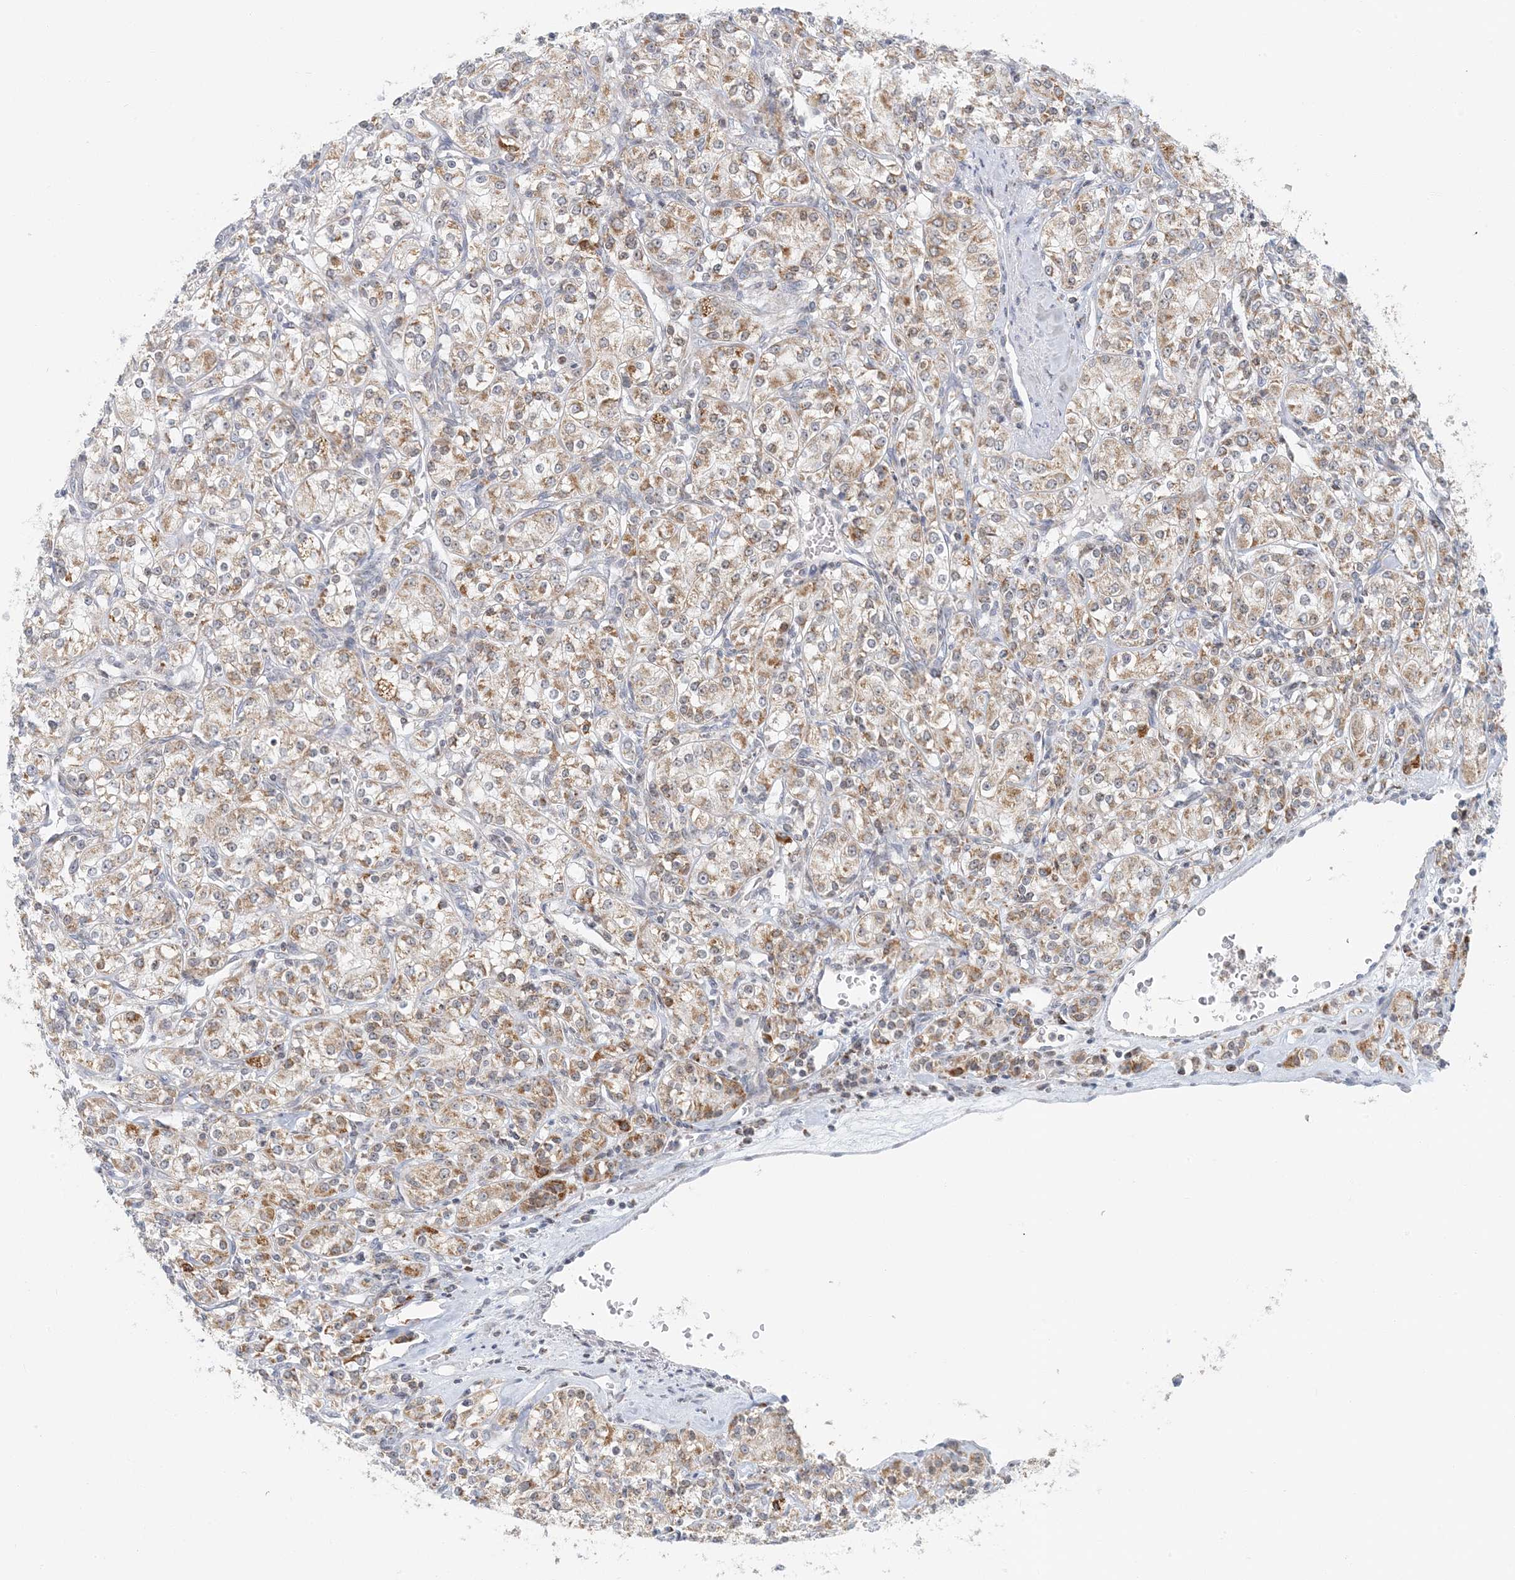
{"staining": {"intensity": "moderate", "quantity": ">75%", "location": "cytoplasmic/membranous"}, "tissue": "renal cancer", "cell_type": "Tumor cells", "image_type": "cancer", "snomed": [{"axis": "morphology", "description": "Adenocarcinoma, NOS"}, {"axis": "topography", "description": "Kidney"}], "caption": "Renal cancer (adenocarcinoma) stained with a brown dye demonstrates moderate cytoplasmic/membranous positive expression in about >75% of tumor cells.", "gene": "BDH1", "patient": {"sex": "male", "age": 77}}